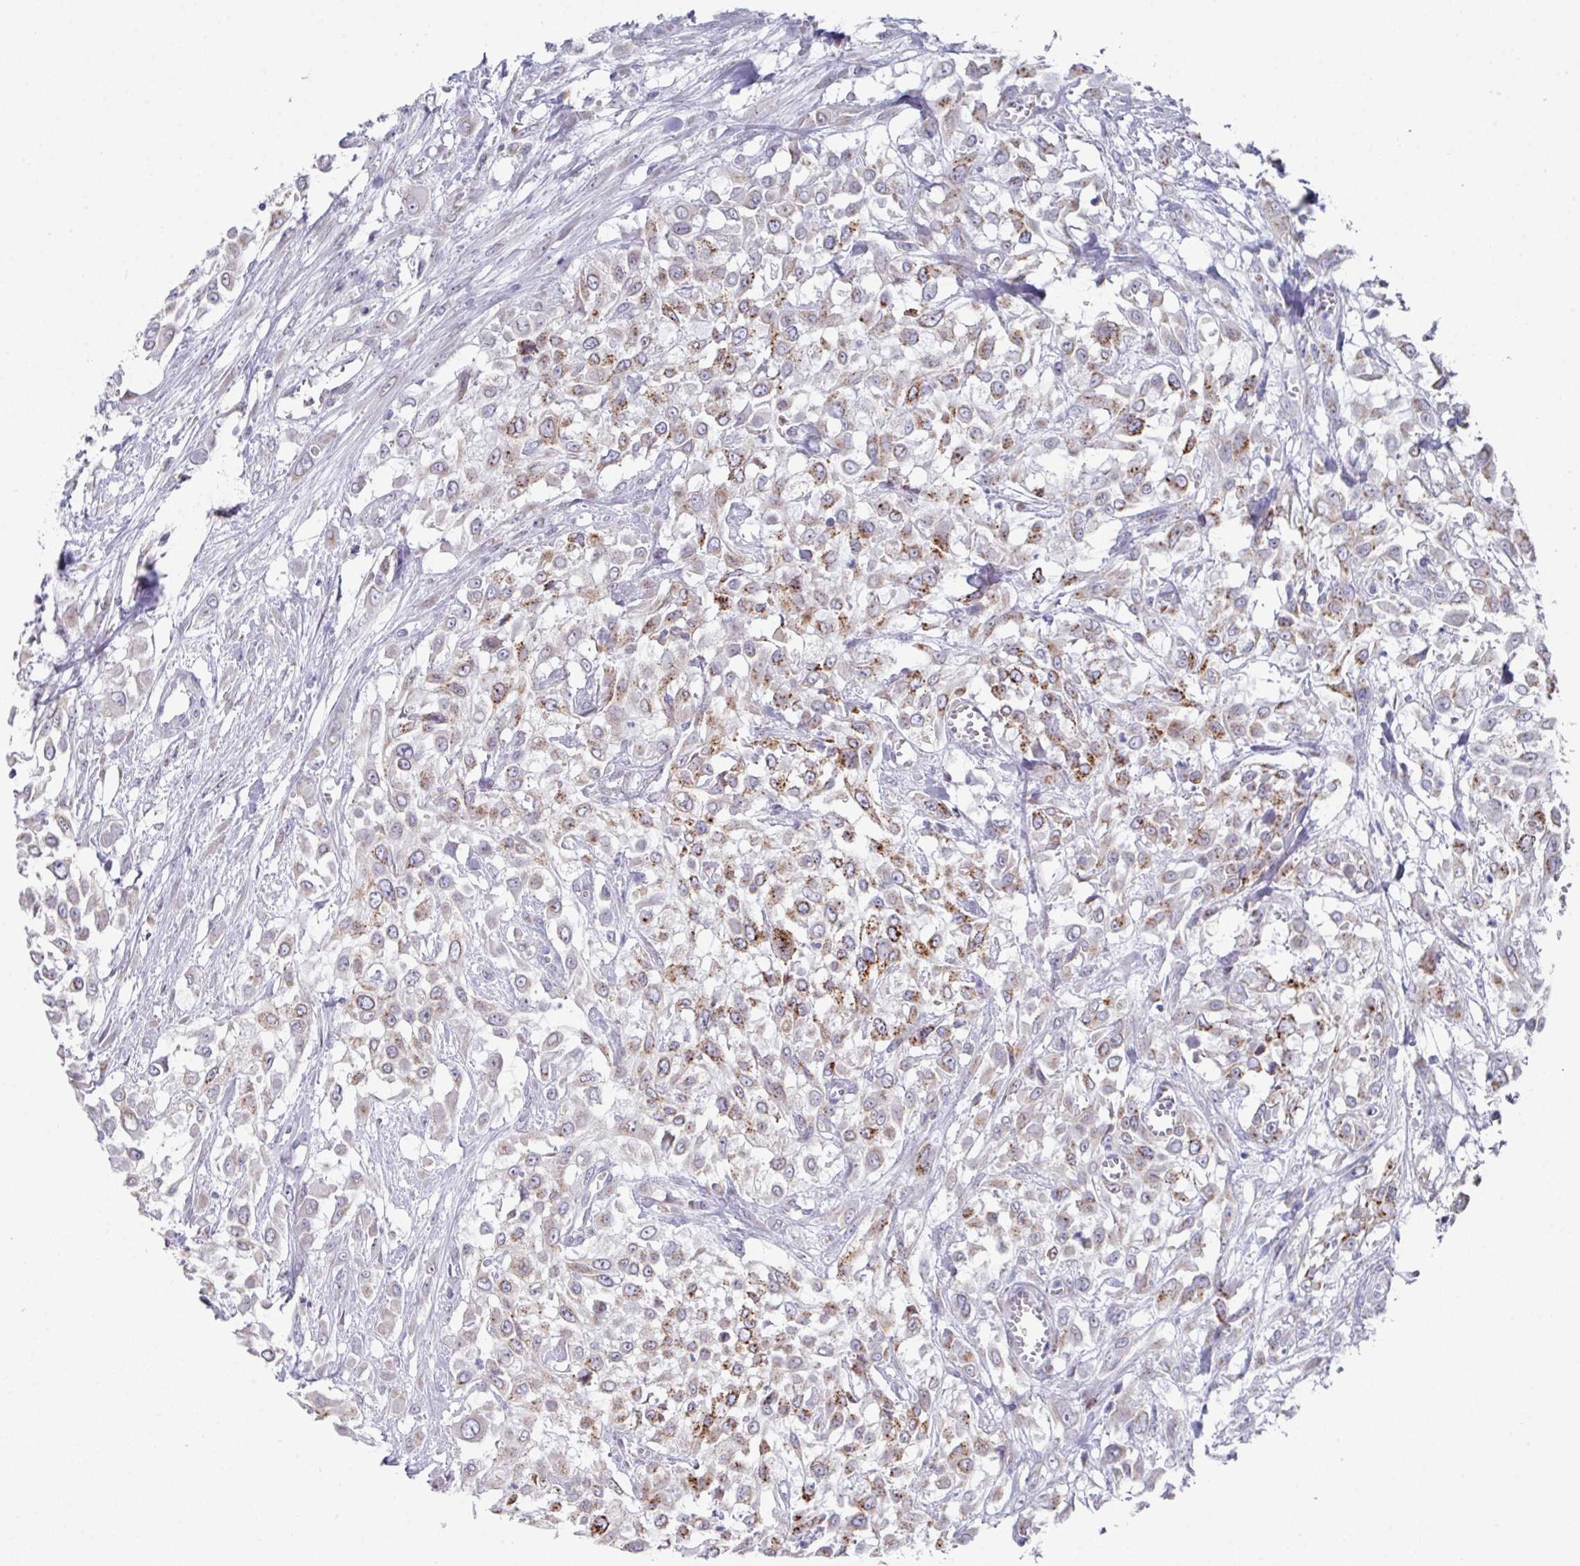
{"staining": {"intensity": "moderate", "quantity": "25%-75%", "location": "cytoplasmic/membranous"}, "tissue": "urothelial cancer", "cell_type": "Tumor cells", "image_type": "cancer", "snomed": [{"axis": "morphology", "description": "Urothelial carcinoma, High grade"}, {"axis": "topography", "description": "Urinary bladder"}], "caption": "Protein staining of urothelial cancer tissue displays moderate cytoplasmic/membranous staining in about 25%-75% of tumor cells. (IHC, brightfield microscopy, high magnification).", "gene": "VKORC1L1", "patient": {"sex": "male", "age": 57}}